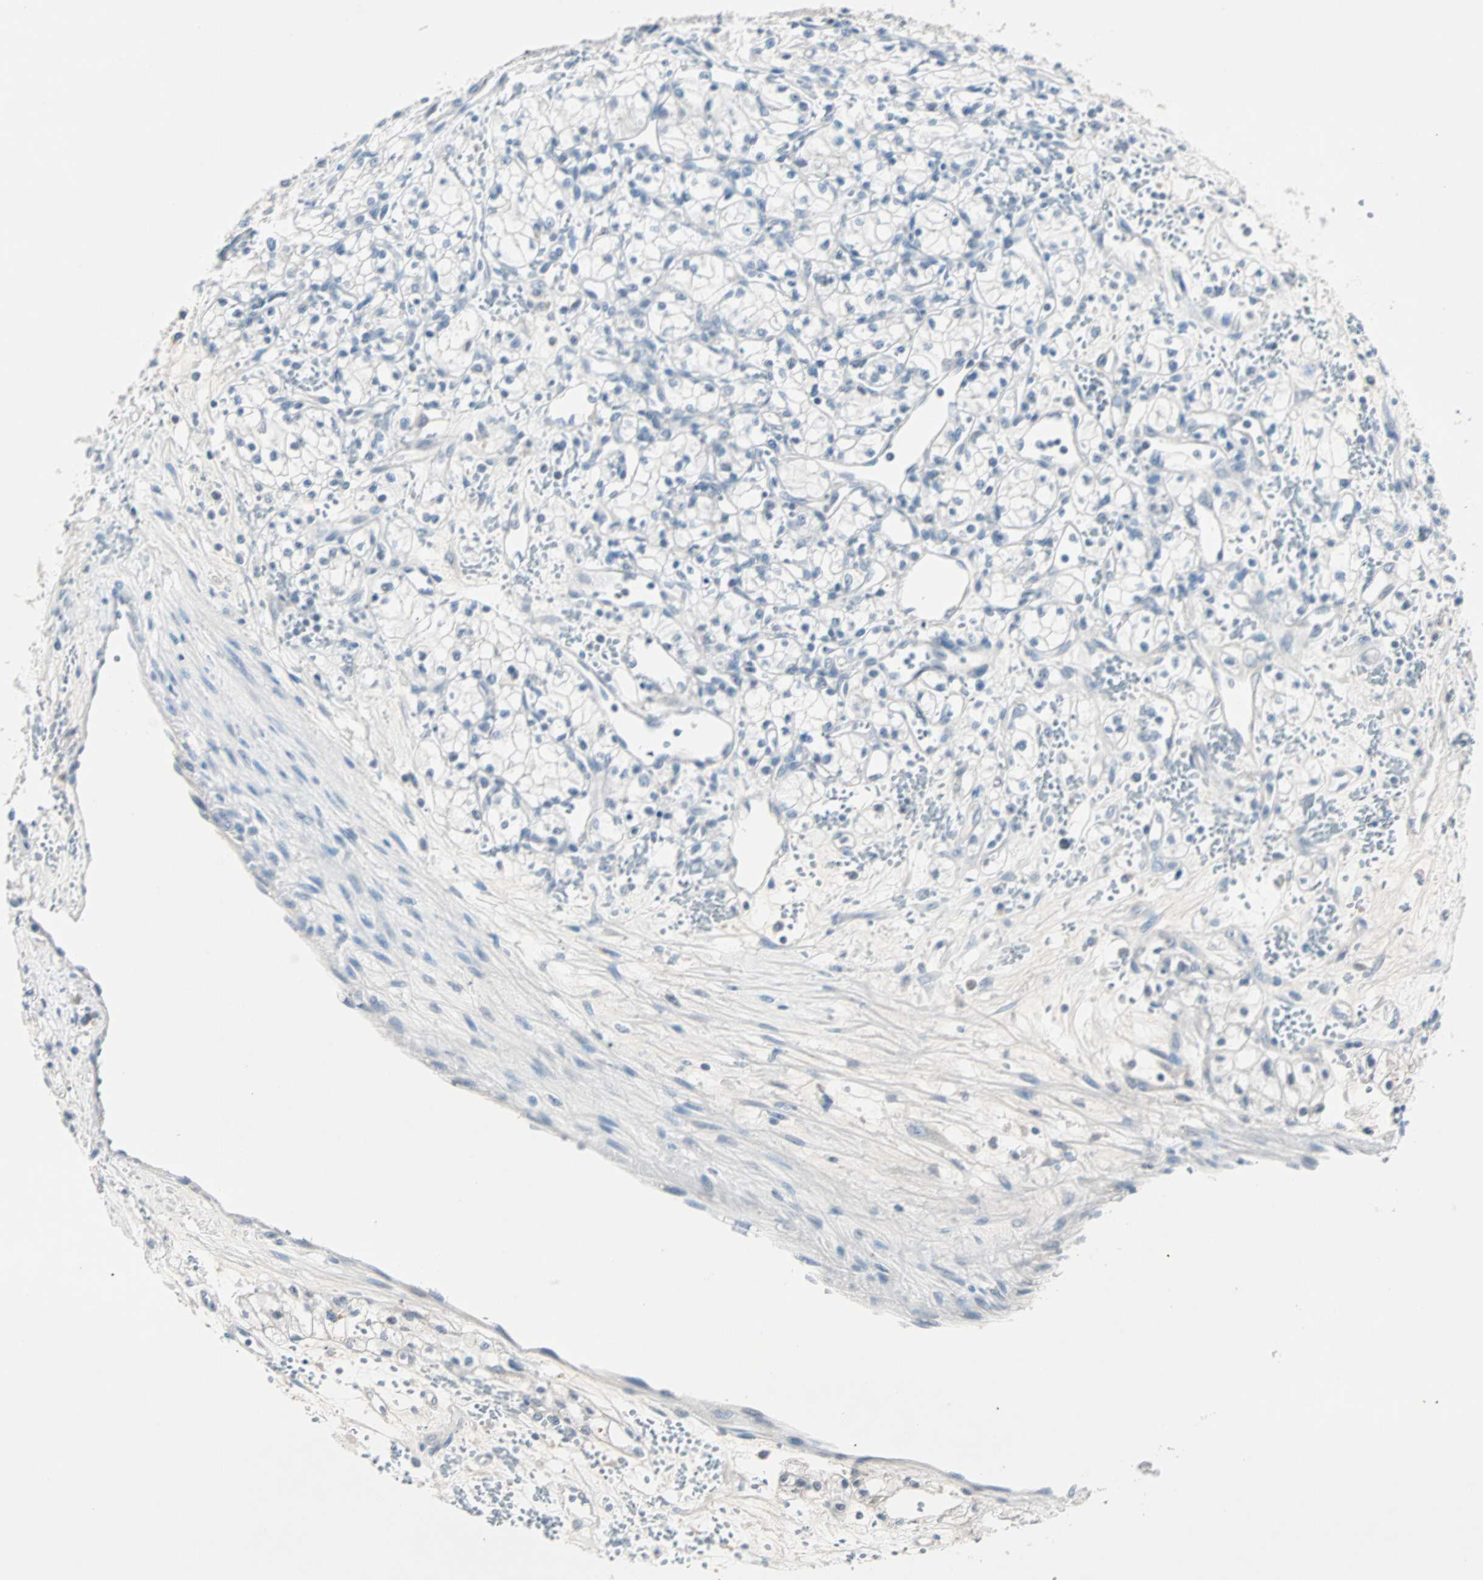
{"staining": {"intensity": "negative", "quantity": "none", "location": "none"}, "tissue": "renal cancer", "cell_type": "Tumor cells", "image_type": "cancer", "snomed": [{"axis": "morphology", "description": "Normal tissue, NOS"}, {"axis": "morphology", "description": "Adenocarcinoma, NOS"}, {"axis": "topography", "description": "Kidney"}], "caption": "Tumor cells are negative for brown protein staining in renal cancer.", "gene": "CCNE2", "patient": {"sex": "male", "age": 59}}